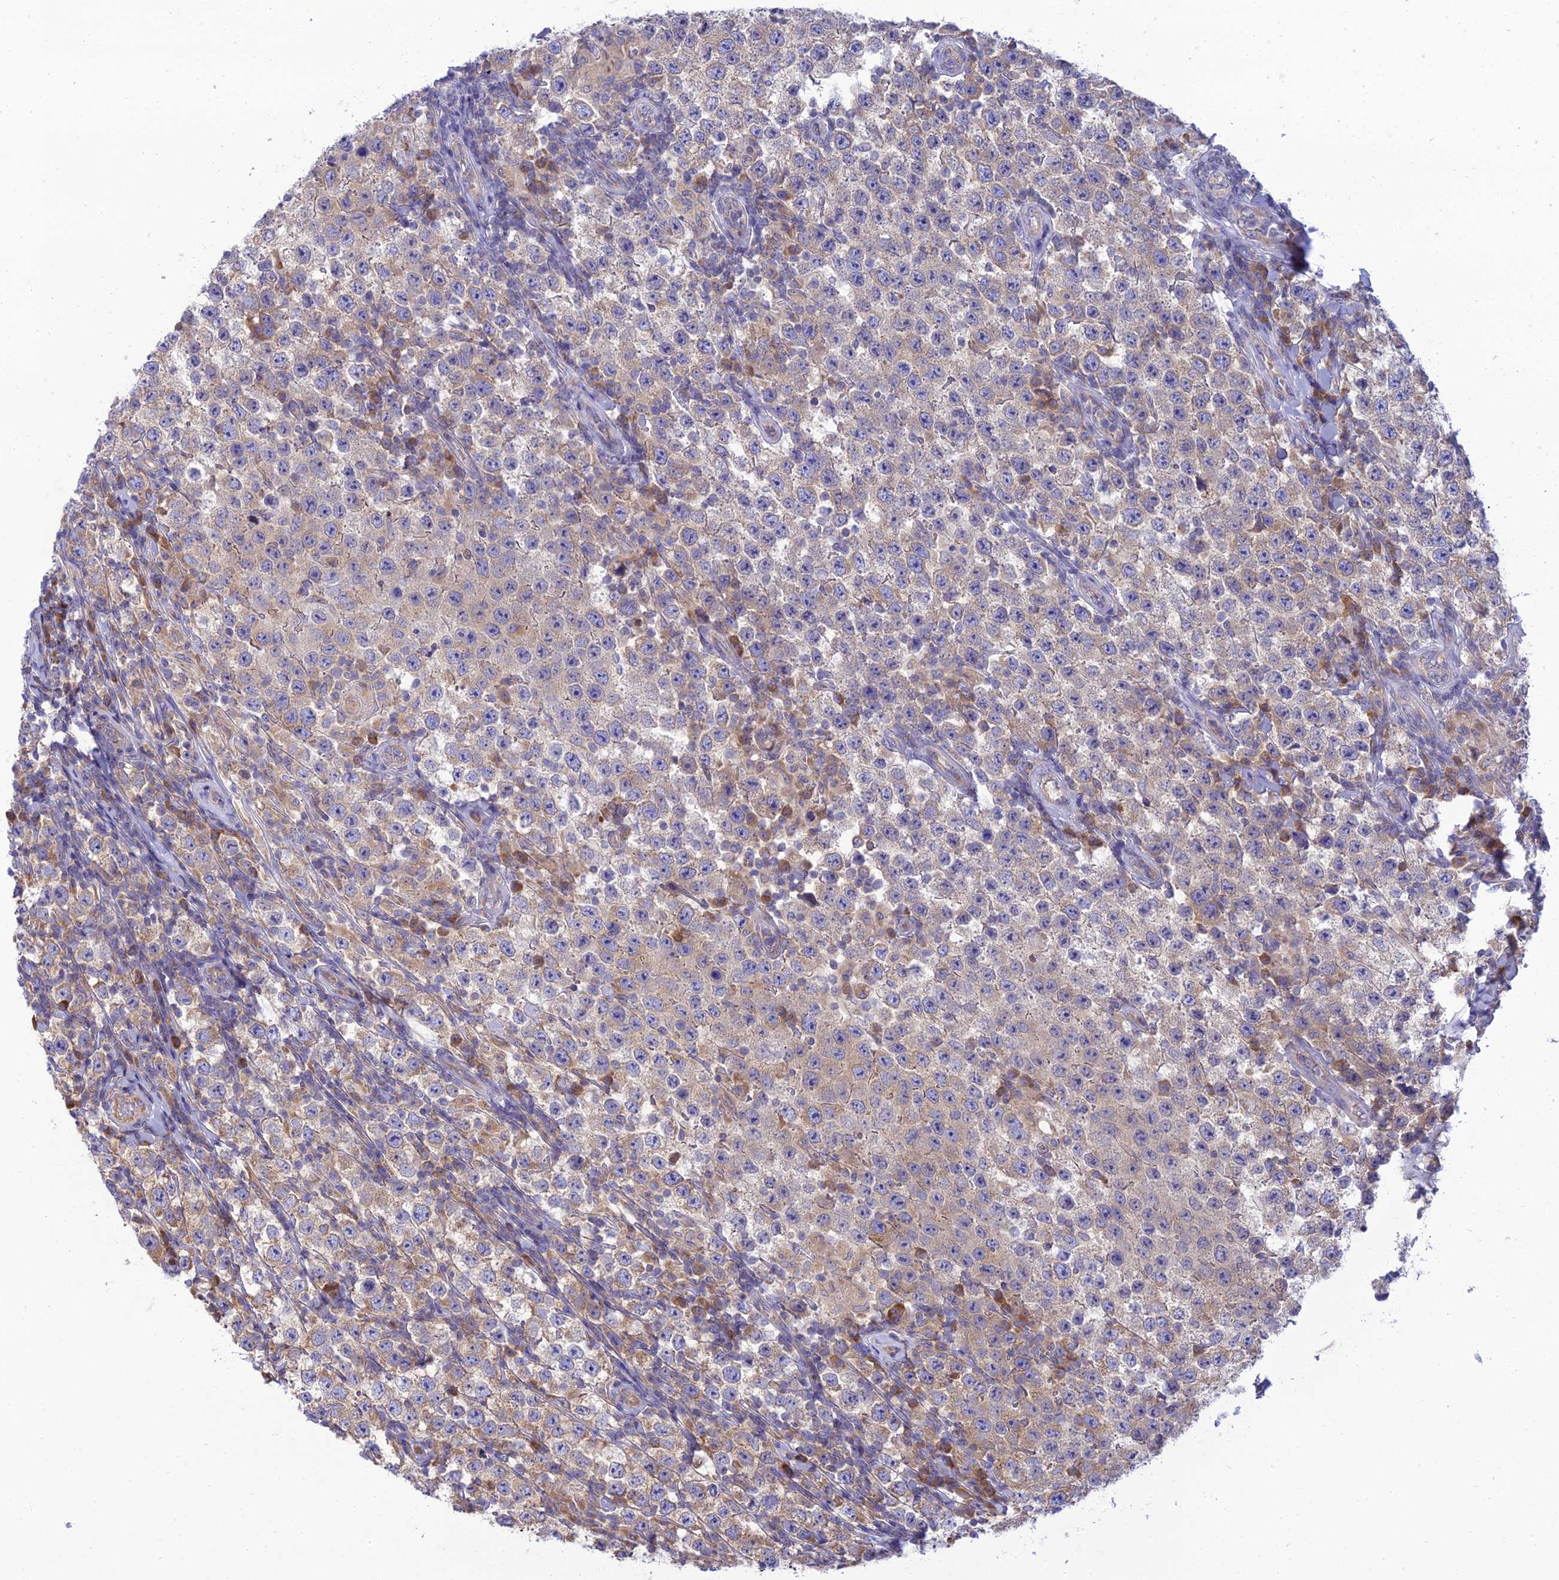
{"staining": {"intensity": "weak", "quantity": "<25%", "location": "cytoplasmic/membranous"}, "tissue": "testis cancer", "cell_type": "Tumor cells", "image_type": "cancer", "snomed": [{"axis": "morphology", "description": "Normal tissue, NOS"}, {"axis": "morphology", "description": "Urothelial carcinoma, High grade"}, {"axis": "morphology", "description": "Seminoma, NOS"}, {"axis": "morphology", "description": "Carcinoma, Embryonal, NOS"}, {"axis": "topography", "description": "Urinary bladder"}, {"axis": "topography", "description": "Testis"}], "caption": "Human testis embryonal carcinoma stained for a protein using IHC displays no staining in tumor cells.", "gene": "CLCN7", "patient": {"sex": "male", "age": 41}}